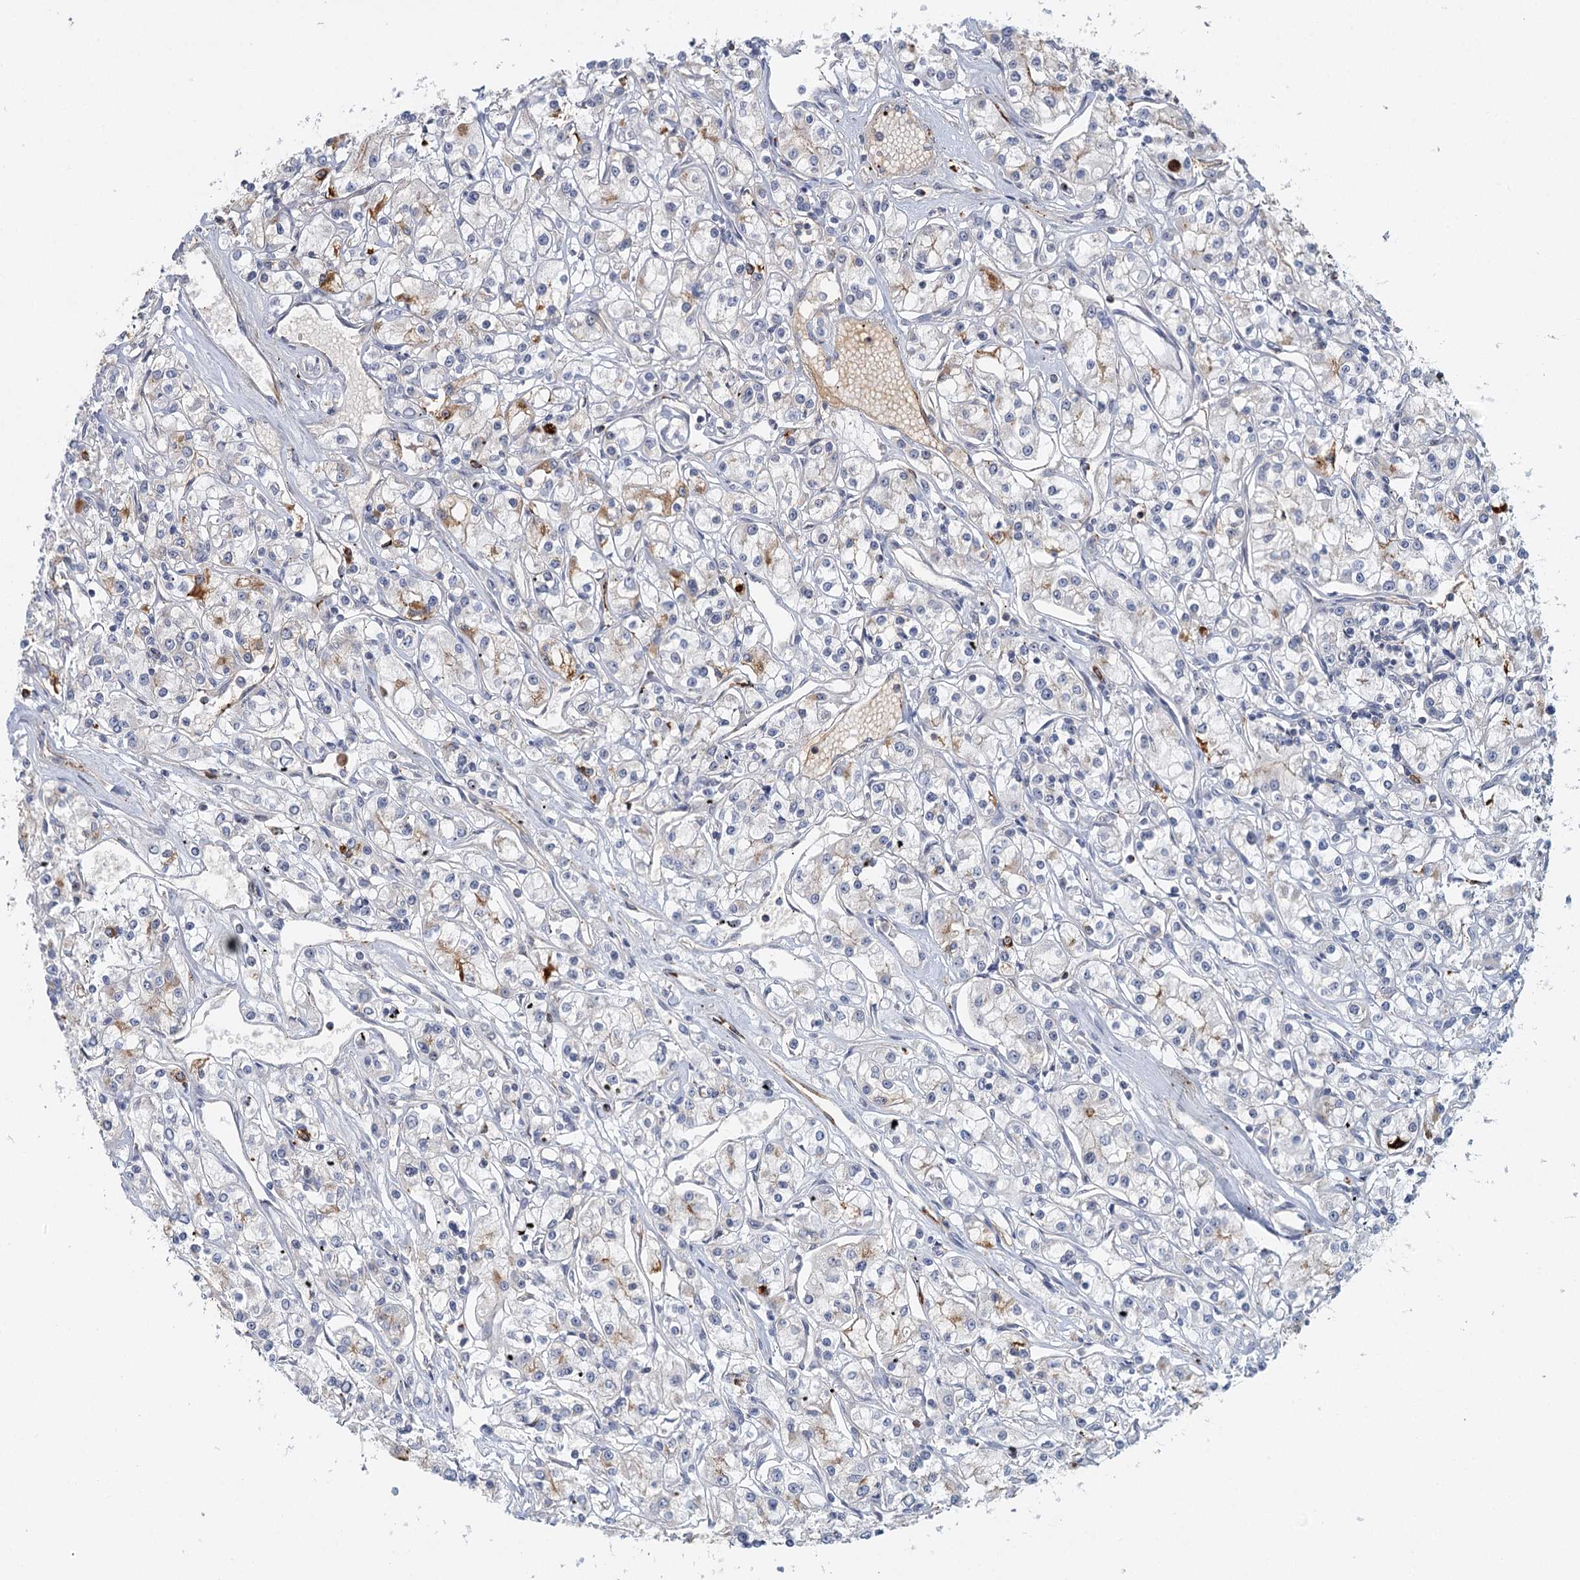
{"staining": {"intensity": "moderate", "quantity": "<25%", "location": "cytoplasmic/membranous"}, "tissue": "renal cancer", "cell_type": "Tumor cells", "image_type": "cancer", "snomed": [{"axis": "morphology", "description": "Adenocarcinoma, NOS"}, {"axis": "topography", "description": "Kidney"}], "caption": "Protein staining of renal cancer tissue displays moderate cytoplasmic/membranous expression in about <25% of tumor cells.", "gene": "GPATCH11", "patient": {"sex": "female", "age": 59}}